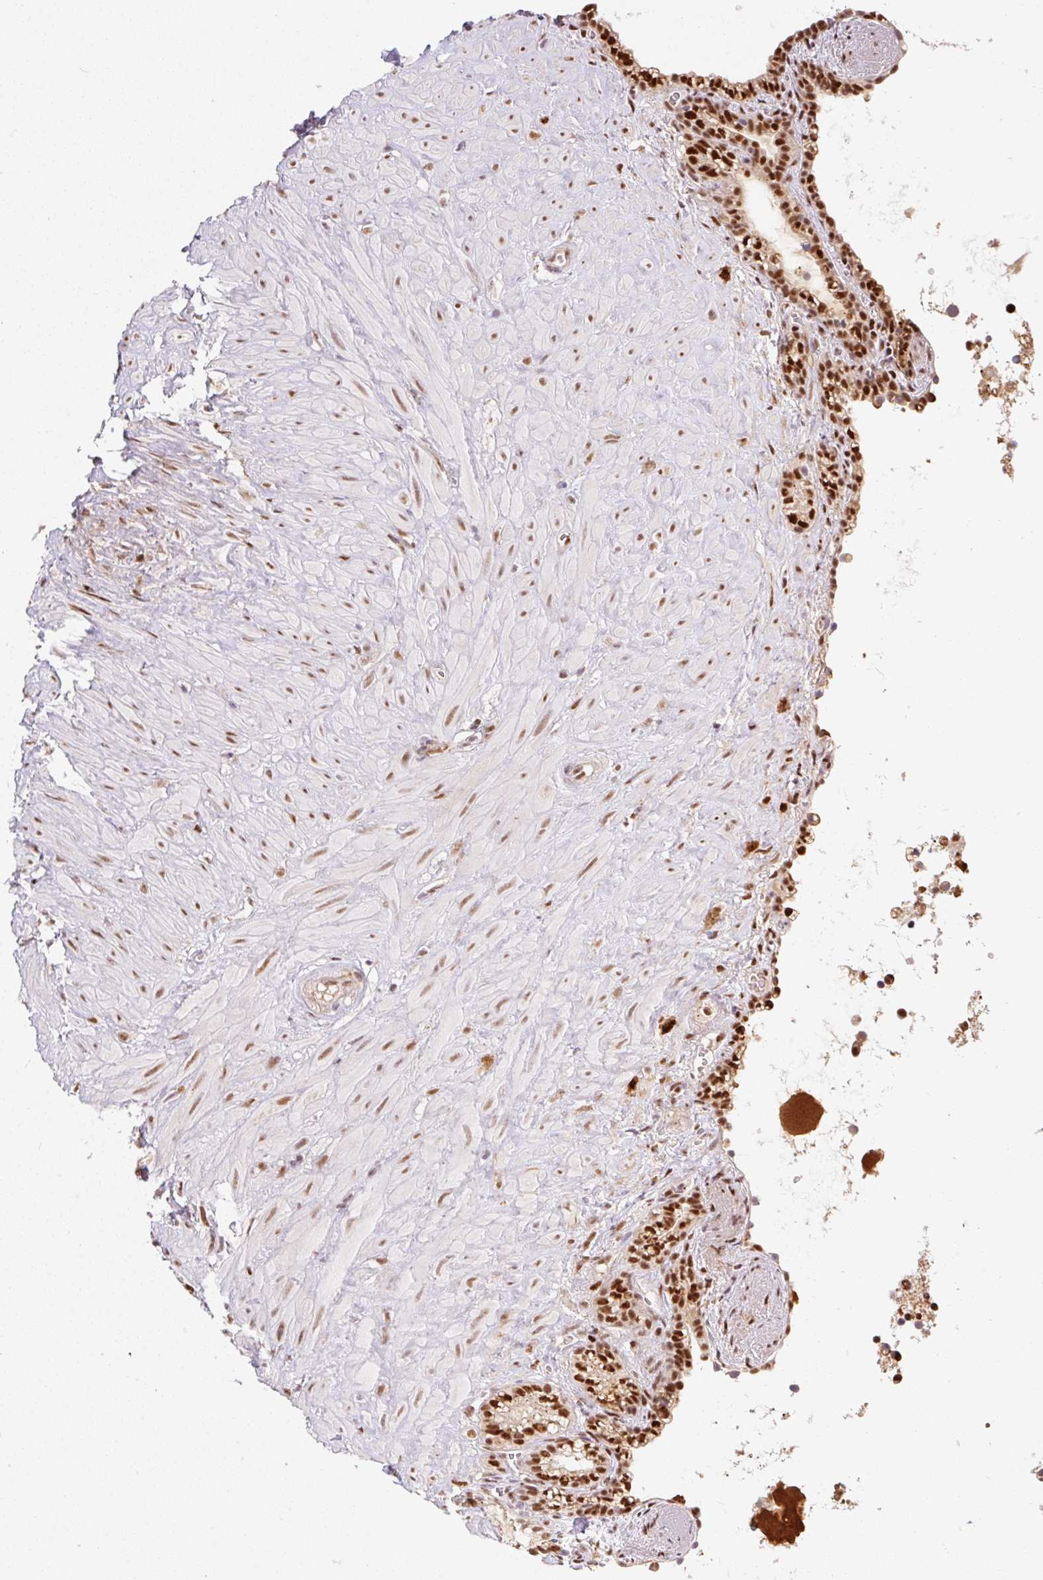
{"staining": {"intensity": "strong", "quantity": ">75%", "location": "nuclear"}, "tissue": "seminal vesicle", "cell_type": "Glandular cells", "image_type": "normal", "snomed": [{"axis": "morphology", "description": "Normal tissue, NOS"}, {"axis": "topography", "description": "Seminal veicle"}], "caption": "Protein staining shows strong nuclear expression in about >75% of glandular cells in unremarkable seminal vesicle. The staining was performed using DAB (3,3'-diaminobenzidine), with brown indicating positive protein expression. Nuclei are stained blue with hematoxylin.", "gene": "GPR139", "patient": {"sex": "male", "age": 76}}